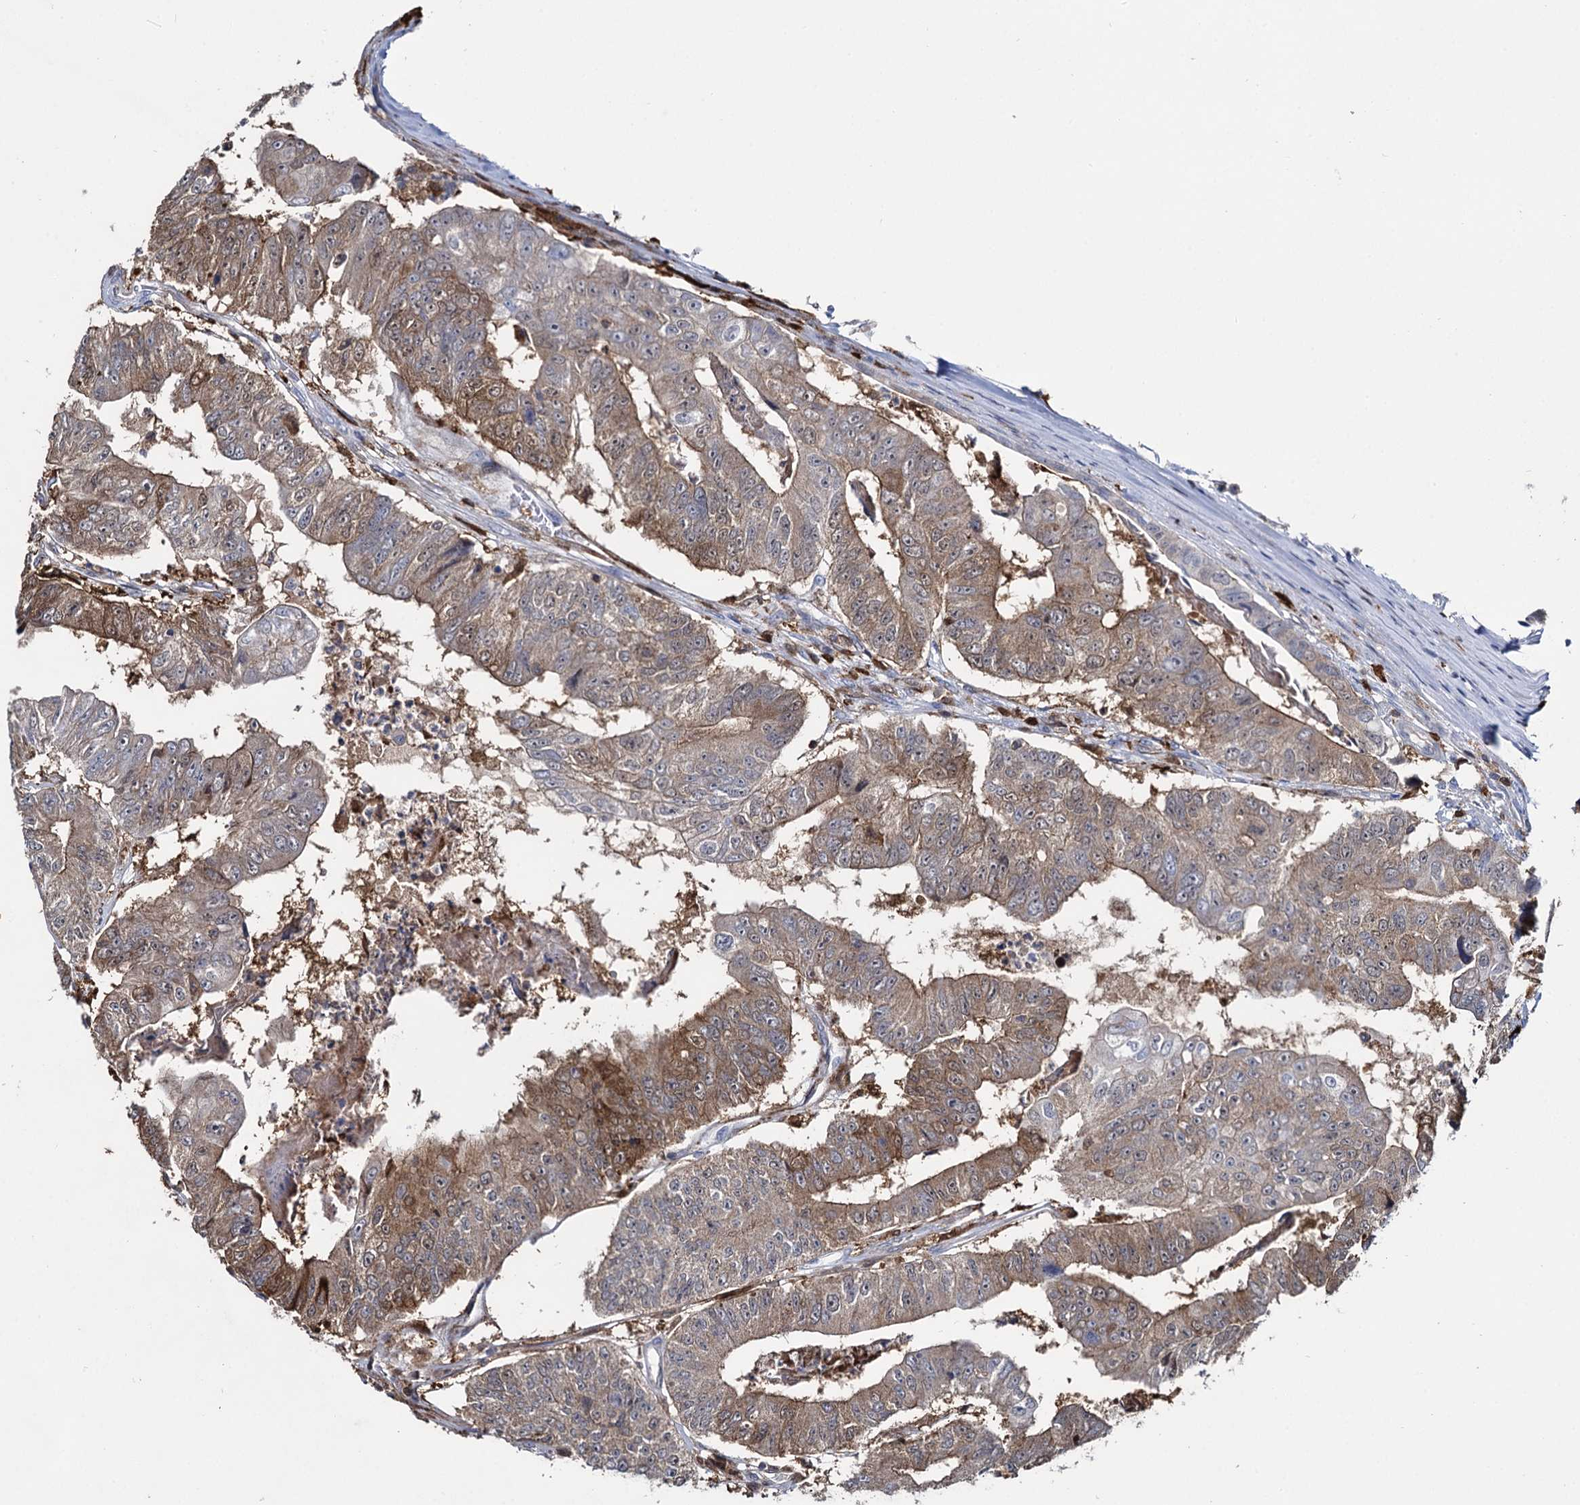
{"staining": {"intensity": "moderate", "quantity": "25%-75%", "location": "cytoplasmic/membranous"}, "tissue": "colorectal cancer", "cell_type": "Tumor cells", "image_type": "cancer", "snomed": [{"axis": "morphology", "description": "Adenocarcinoma, NOS"}, {"axis": "topography", "description": "Colon"}], "caption": "A medium amount of moderate cytoplasmic/membranous positivity is identified in about 25%-75% of tumor cells in adenocarcinoma (colorectal) tissue. The staining was performed using DAB to visualize the protein expression in brown, while the nuclei were stained in blue with hematoxylin (Magnification: 20x).", "gene": "FABP5", "patient": {"sex": "female", "age": 67}}